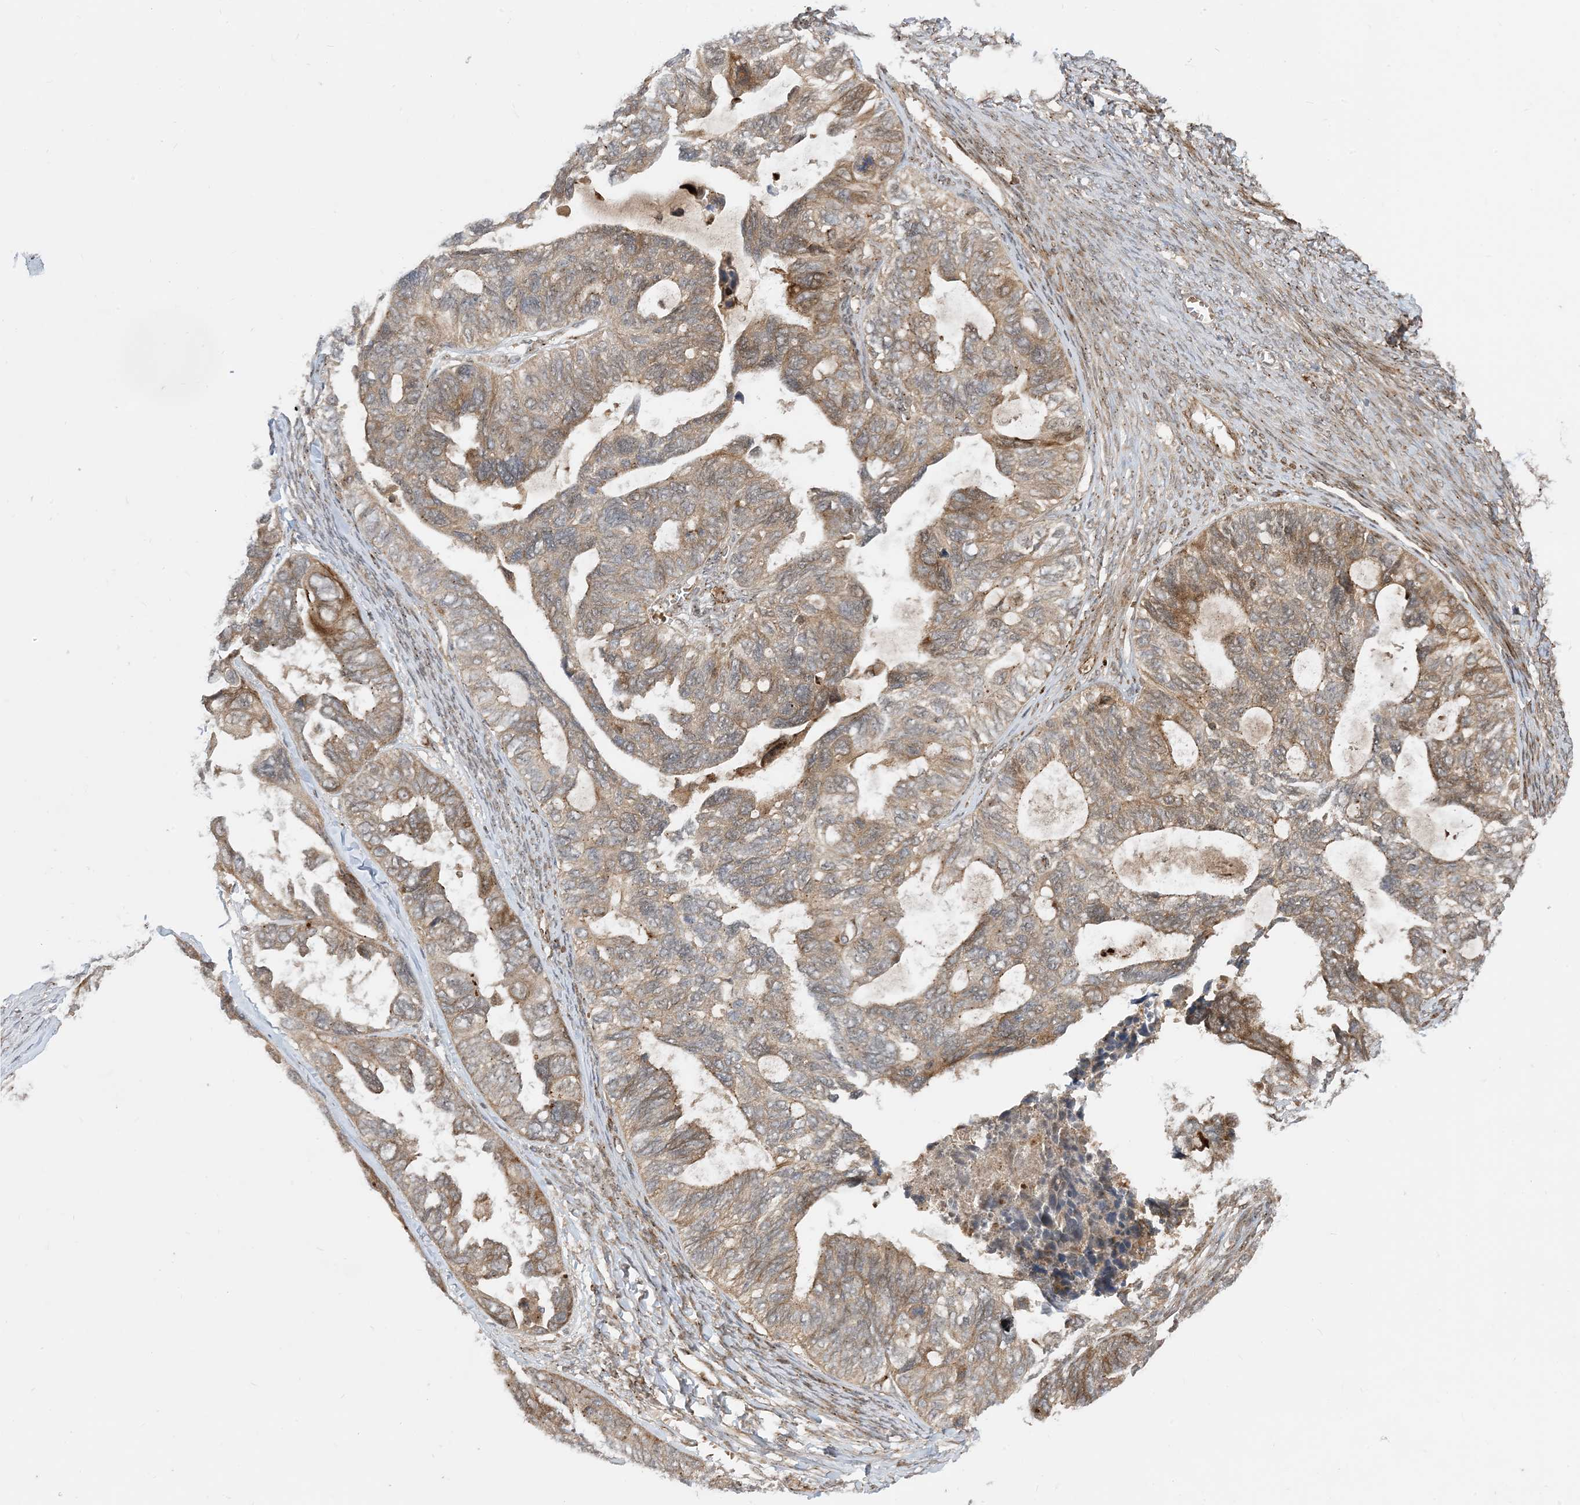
{"staining": {"intensity": "moderate", "quantity": "25%-75%", "location": "cytoplasmic/membranous"}, "tissue": "ovarian cancer", "cell_type": "Tumor cells", "image_type": "cancer", "snomed": [{"axis": "morphology", "description": "Cystadenocarcinoma, serous, NOS"}, {"axis": "topography", "description": "Ovary"}], "caption": "Brown immunohistochemical staining in human serous cystadenocarcinoma (ovarian) demonstrates moderate cytoplasmic/membranous staining in about 25%-75% of tumor cells. Using DAB (3,3'-diaminobenzidine) (brown) and hematoxylin (blue) stains, captured at high magnification using brightfield microscopy.", "gene": "CASP4", "patient": {"sex": "female", "age": 79}}